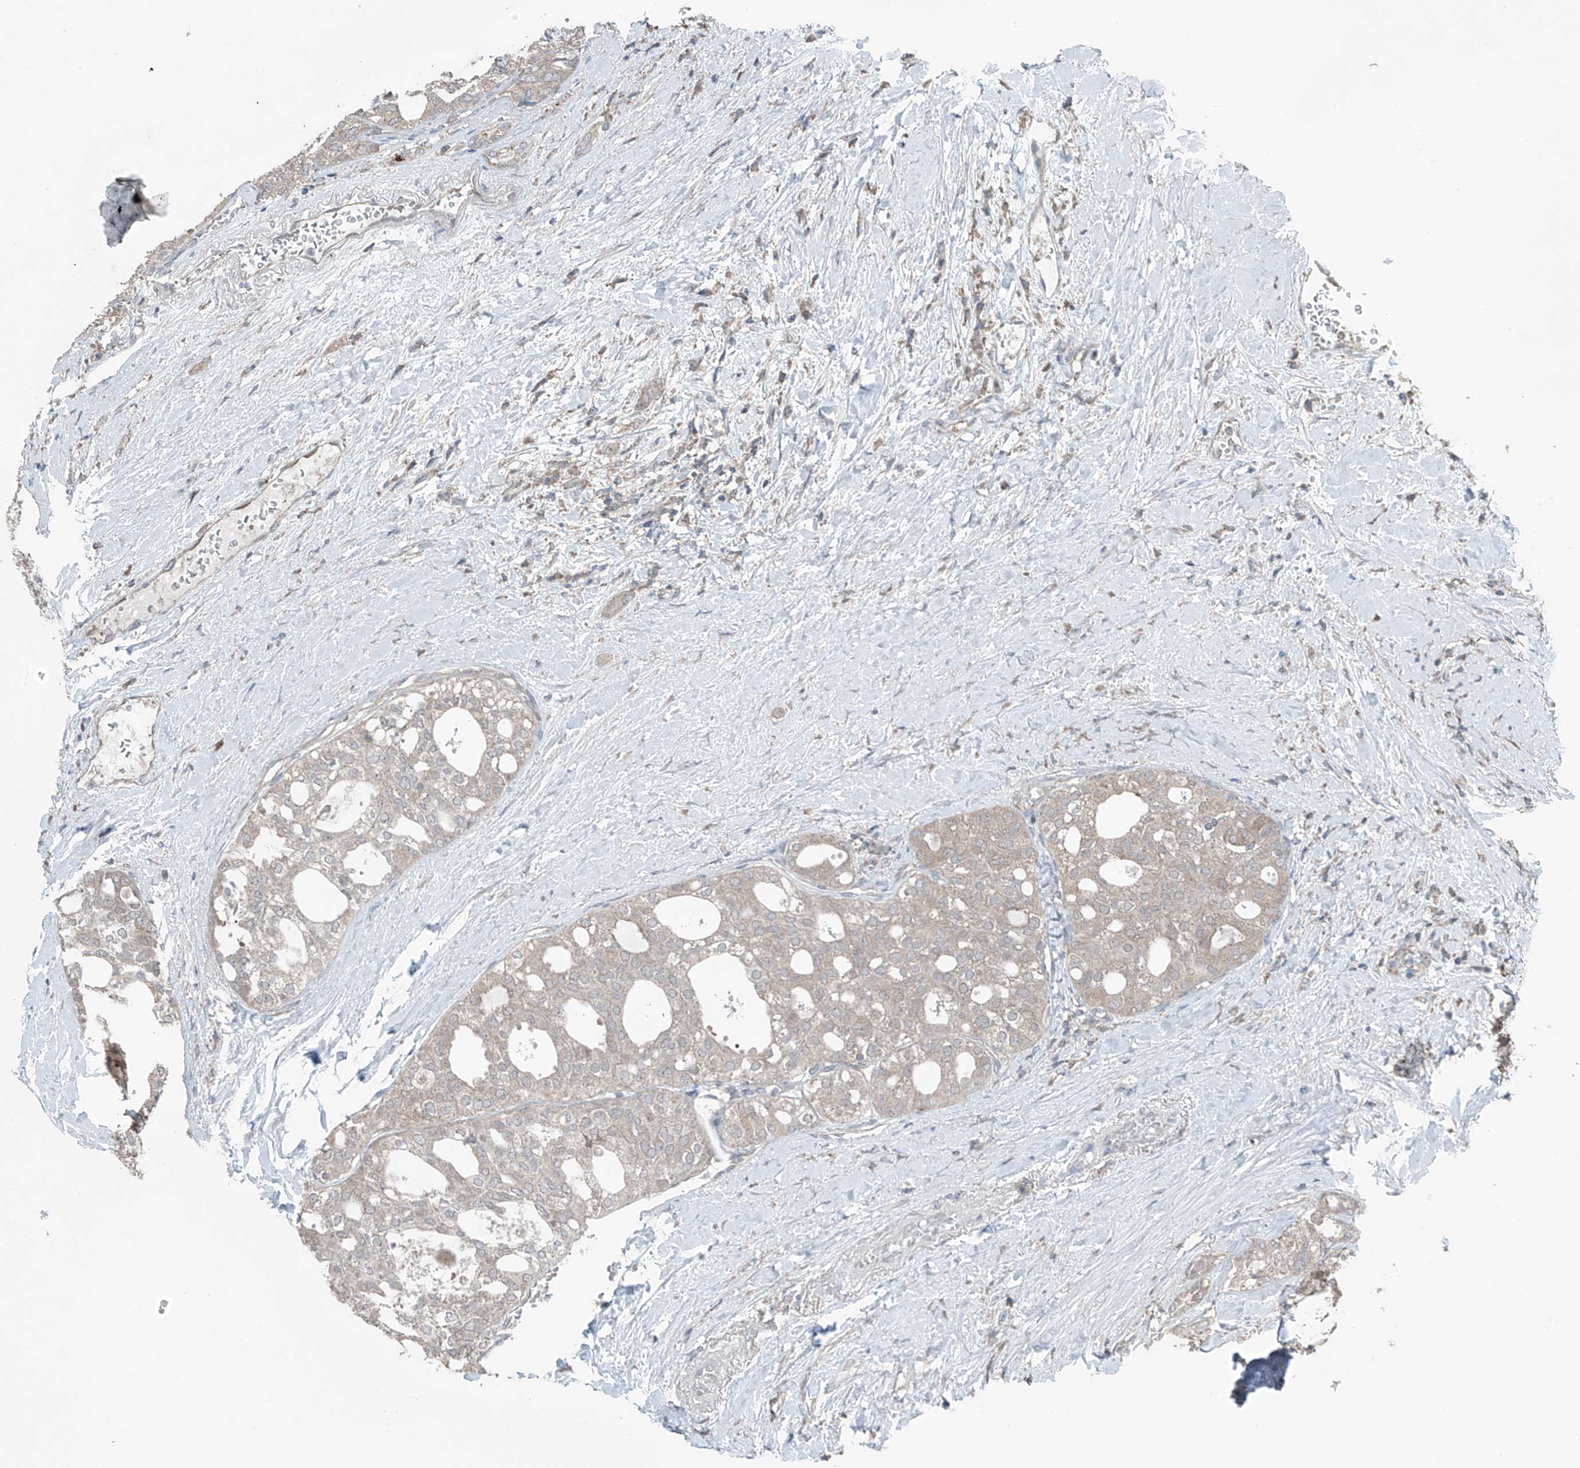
{"staining": {"intensity": "negative", "quantity": "none", "location": "none"}, "tissue": "thyroid cancer", "cell_type": "Tumor cells", "image_type": "cancer", "snomed": [{"axis": "morphology", "description": "Follicular adenoma carcinoma, NOS"}, {"axis": "topography", "description": "Thyroid gland"}], "caption": "A high-resolution image shows immunohistochemistry (IHC) staining of thyroid cancer, which demonstrates no significant staining in tumor cells. (Brightfield microscopy of DAB IHC at high magnification).", "gene": "TXNDC9", "patient": {"sex": "male", "age": 75}}